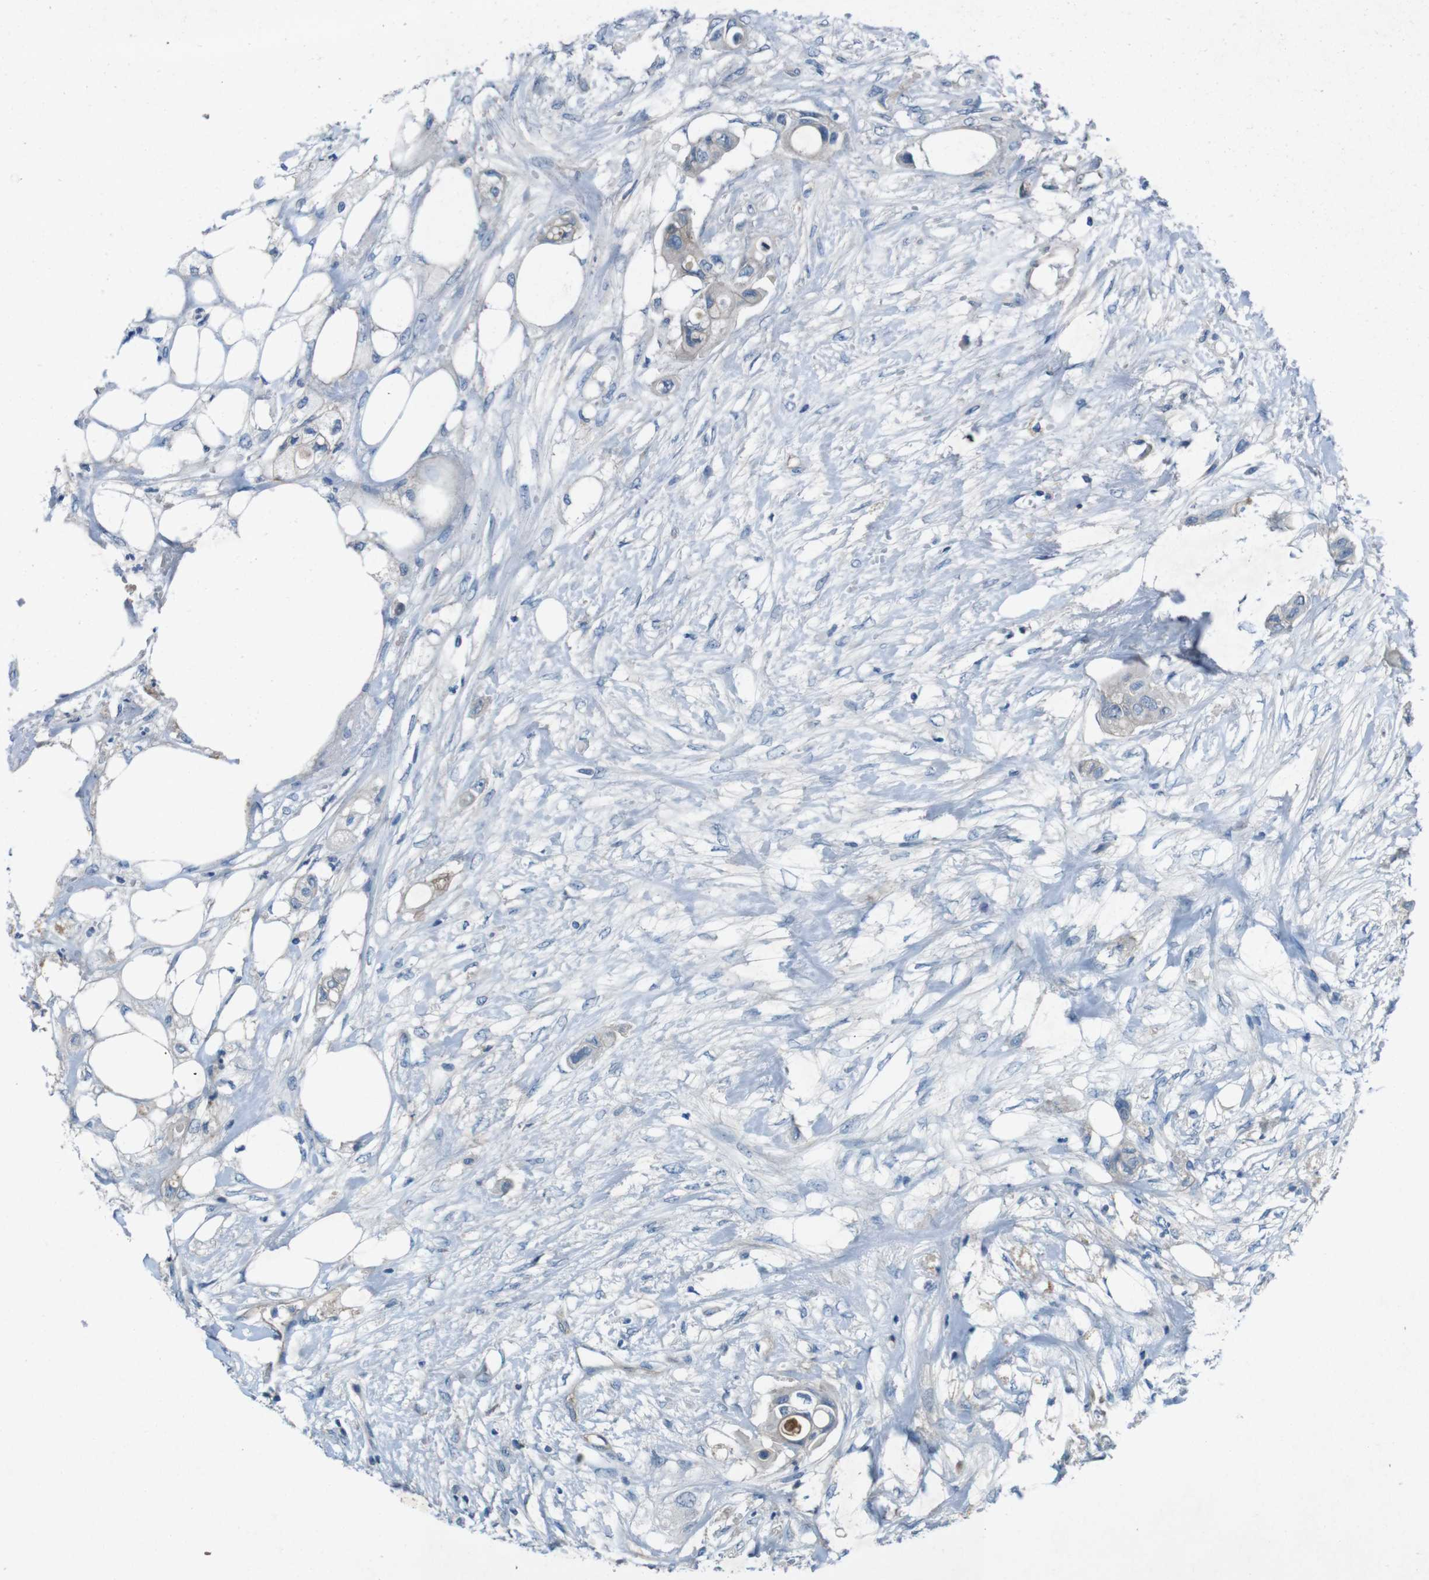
{"staining": {"intensity": "weak", "quantity": "<25%", "location": "cytoplasmic/membranous"}, "tissue": "colorectal cancer", "cell_type": "Tumor cells", "image_type": "cancer", "snomed": [{"axis": "morphology", "description": "Adenocarcinoma, NOS"}, {"axis": "topography", "description": "Colon"}], "caption": "Tumor cells show no significant positivity in adenocarcinoma (colorectal). (DAB (3,3'-diaminobenzidine) immunohistochemistry, high magnification).", "gene": "PVR", "patient": {"sex": "female", "age": 57}}